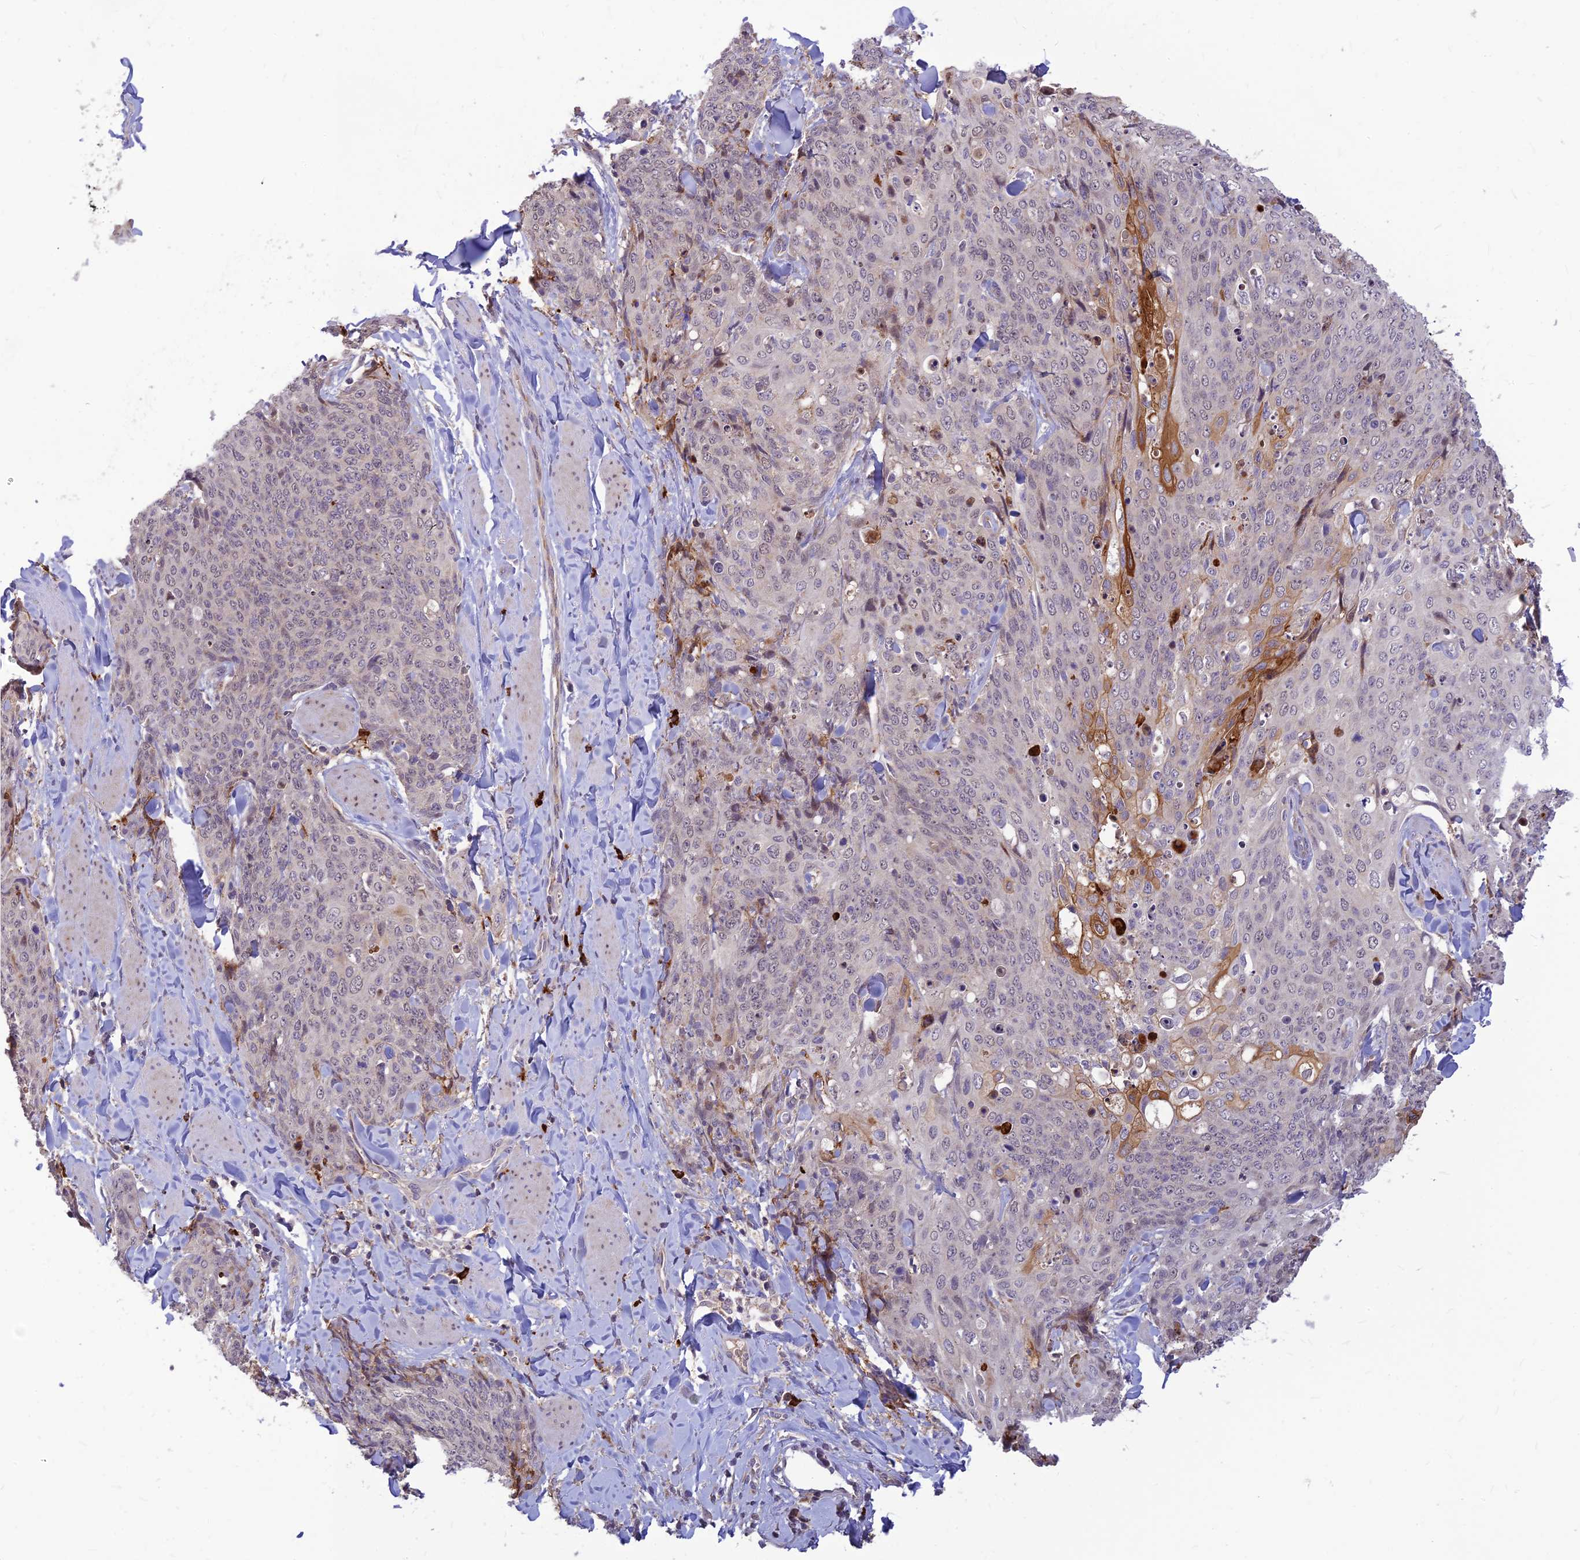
{"staining": {"intensity": "negative", "quantity": "none", "location": "none"}, "tissue": "skin cancer", "cell_type": "Tumor cells", "image_type": "cancer", "snomed": [{"axis": "morphology", "description": "Squamous cell carcinoma, NOS"}, {"axis": "topography", "description": "Skin"}, {"axis": "topography", "description": "Vulva"}], "caption": "The photomicrograph demonstrates no significant positivity in tumor cells of skin cancer.", "gene": "ASPDH", "patient": {"sex": "female", "age": 85}}